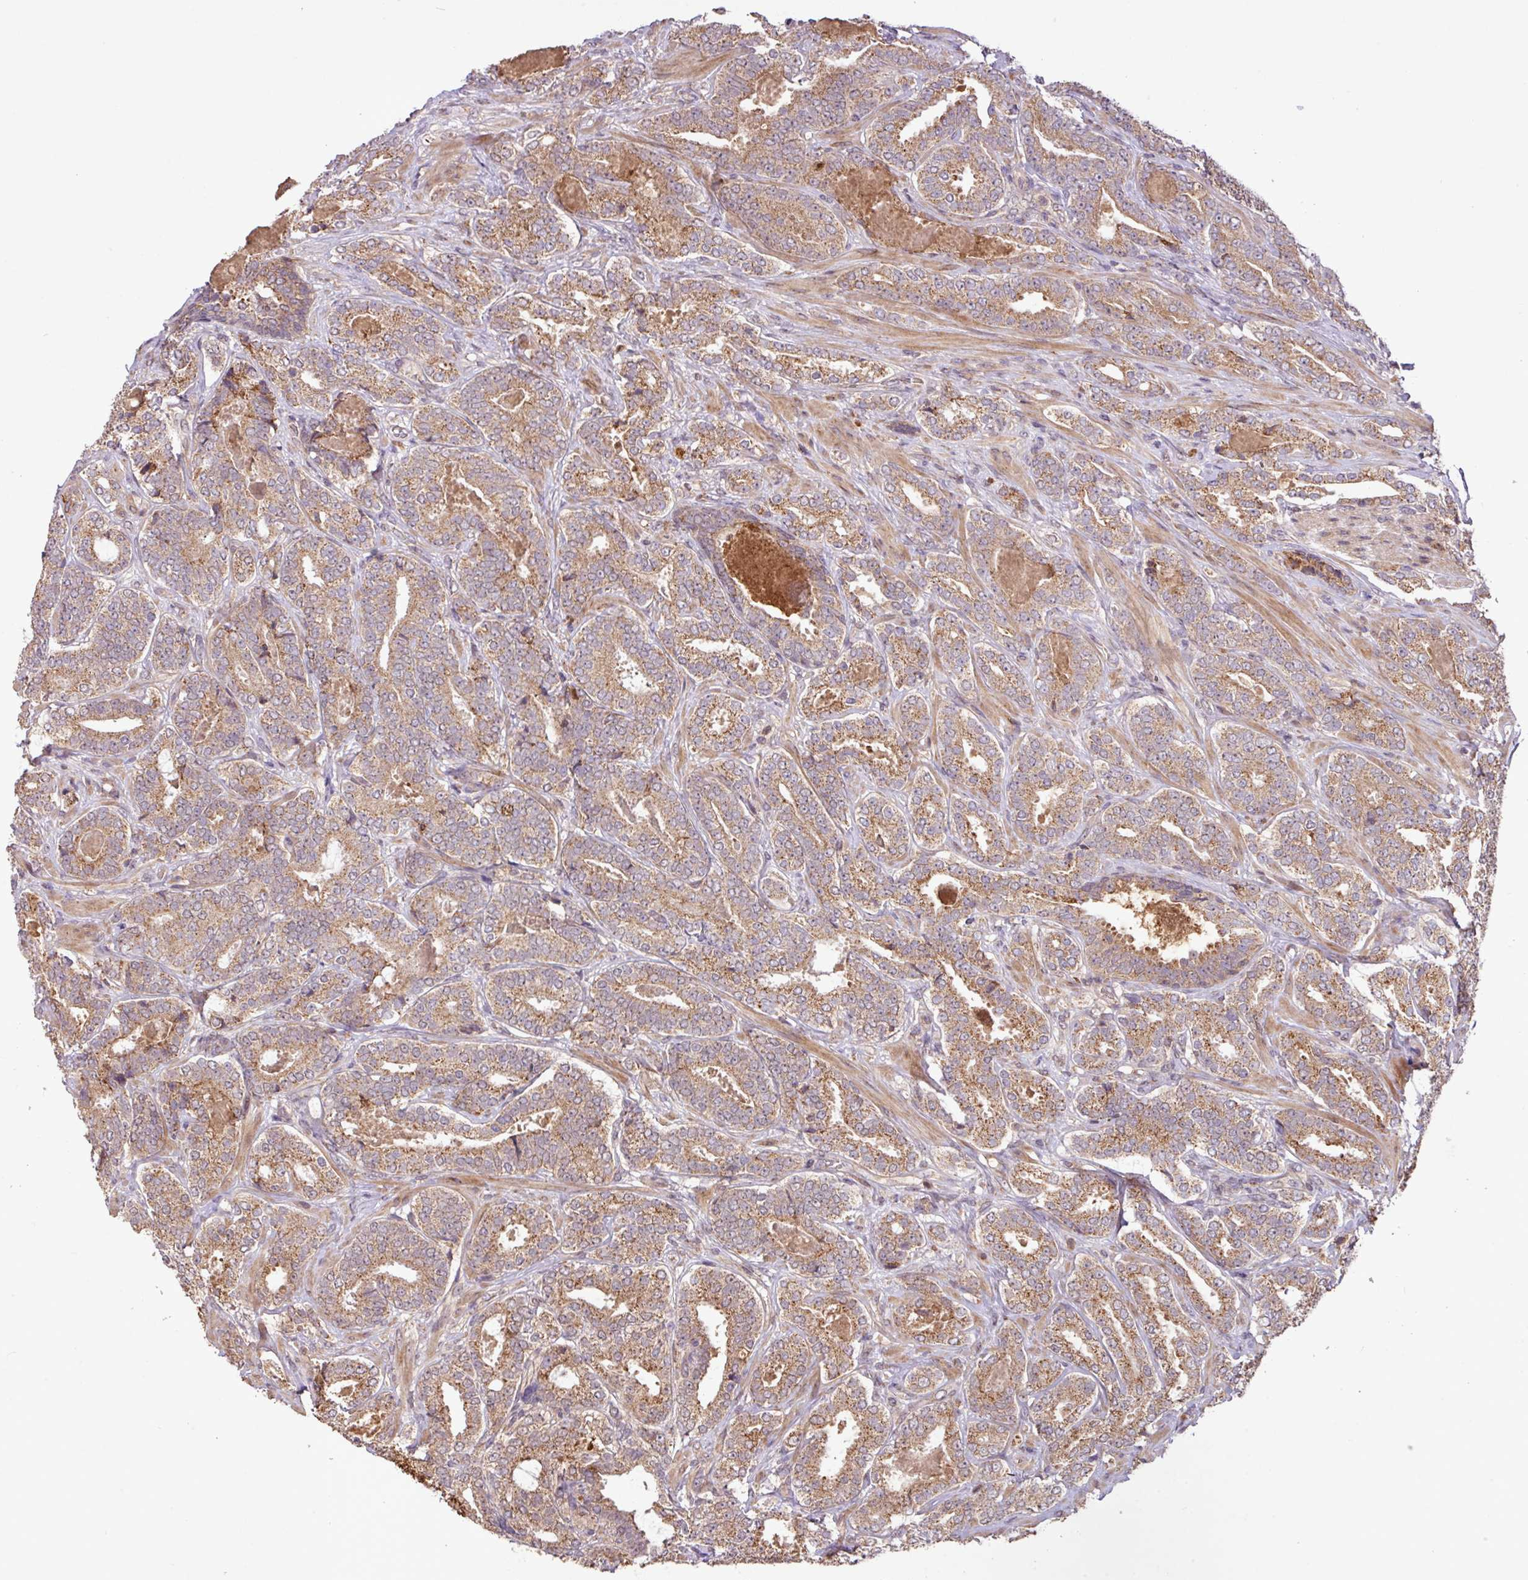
{"staining": {"intensity": "moderate", "quantity": ">75%", "location": "cytoplasmic/membranous"}, "tissue": "prostate cancer", "cell_type": "Tumor cells", "image_type": "cancer", "snomed": [{"axis": "morphology", "description": "Adenocarcinoma, High grade"}, {"axis": "topography", "description": "Prostate"}], "caption": "A histopathology image of prostate adenocarcinoma (high-grade) stained for a protein reveals moderate cytoplasmic/membranous brown staining in tumor cells.", "gene": "YPEL3", "patient": {"sex": "male", "age": 65}}